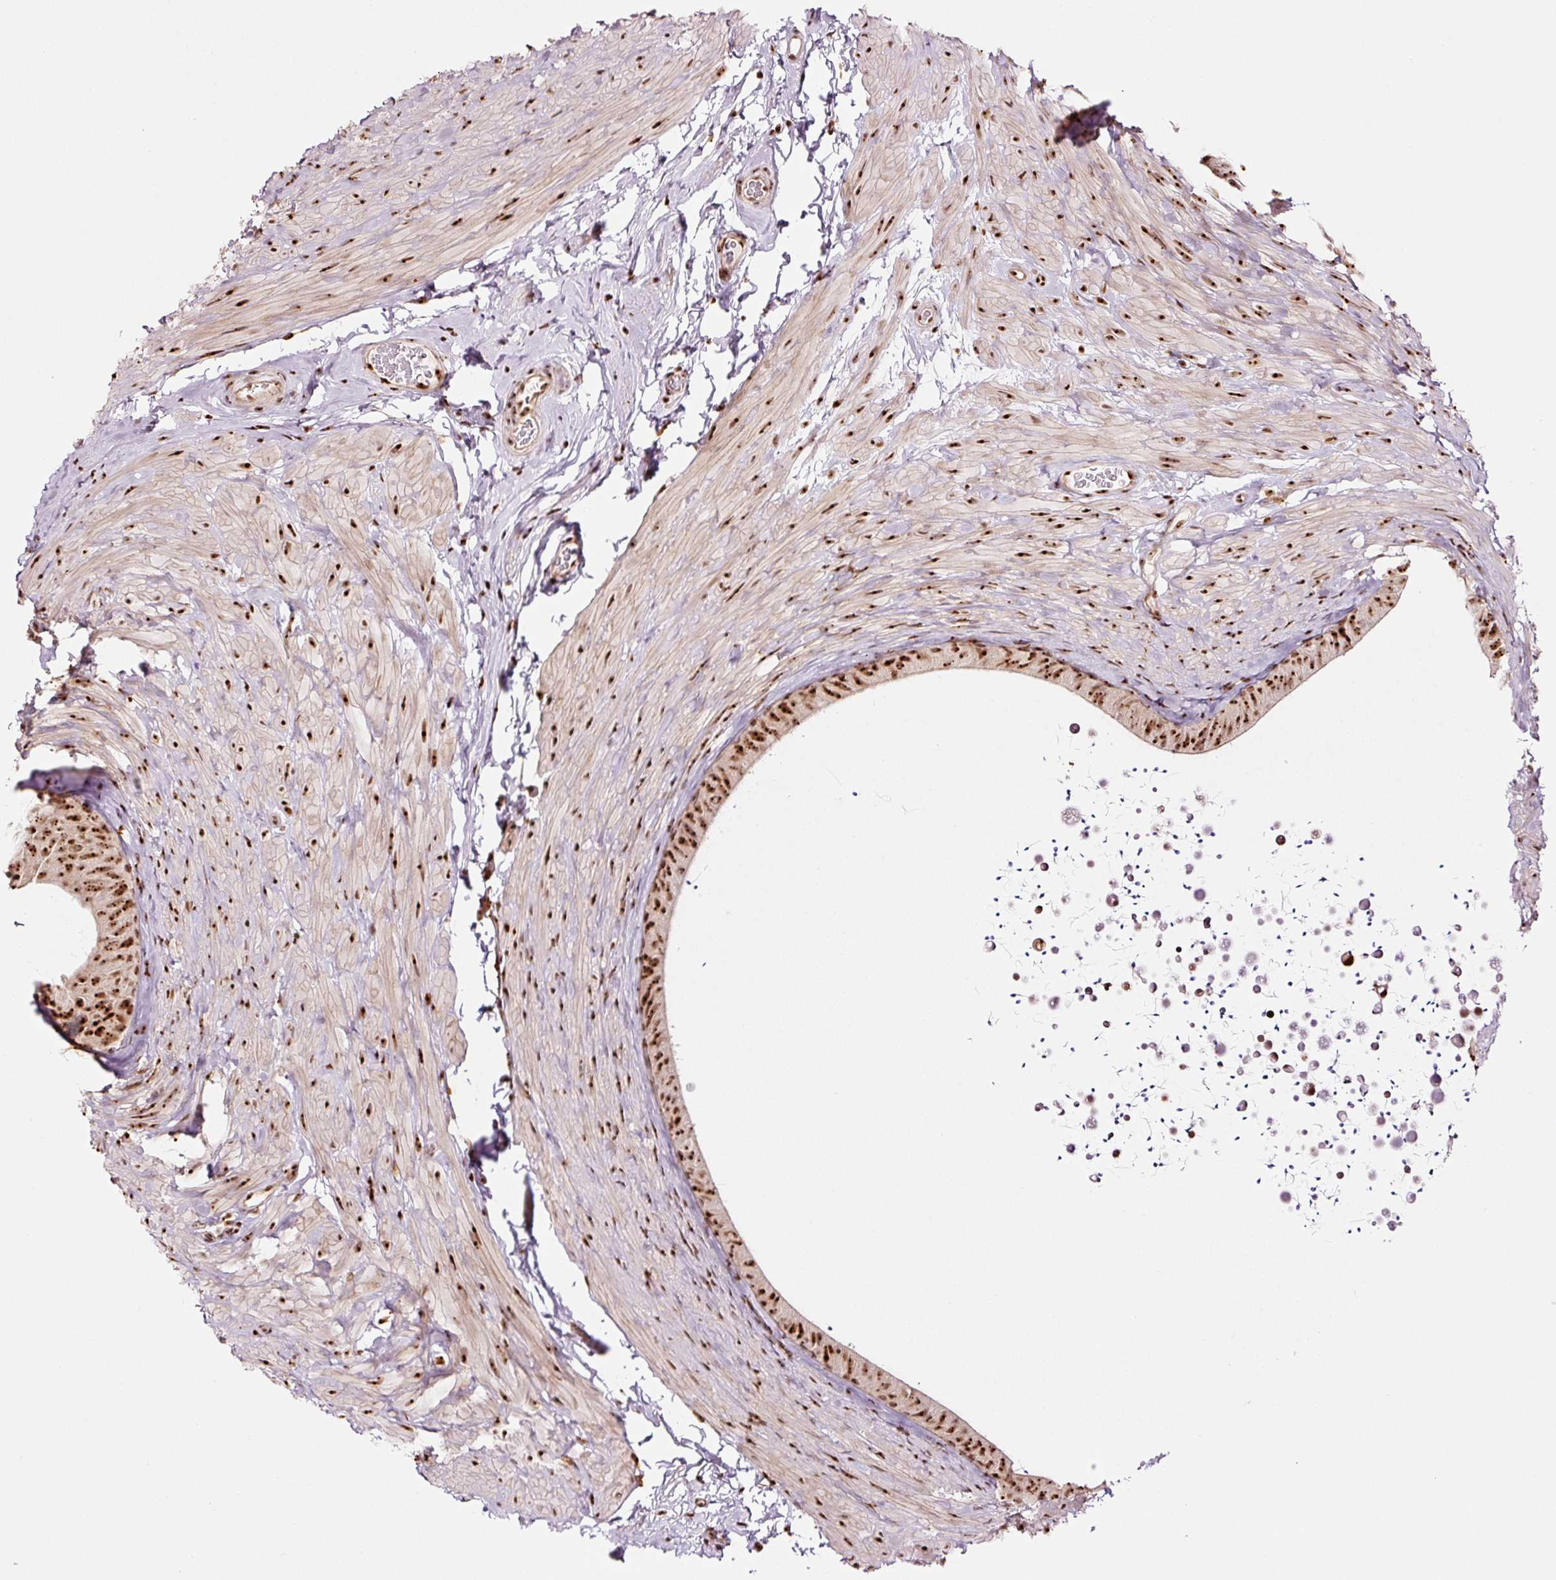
{"staining": {"intensity": "strong", "quantity": ">75%", "location": "nuclear"}, "tissue": "epididymis", "cell_type": "Glandular cells", "image_type": "normal", "snomed": [{"axis": "morphology", "description": "Normal tissue, NOS"}, {"axis": "topography", "description": "Epididymis, spermatic cord, NOS"}, {"axis": "topography", "description": "Epididymis"}], "caption": "Strong nuclear positivity is identified in about >75% of glandular cells in unremarkable epididymis. (IHC, brightfield microscopy, high magnification).", "gene": "GNL3", "patient": {"sex": "male", "age": 31}}